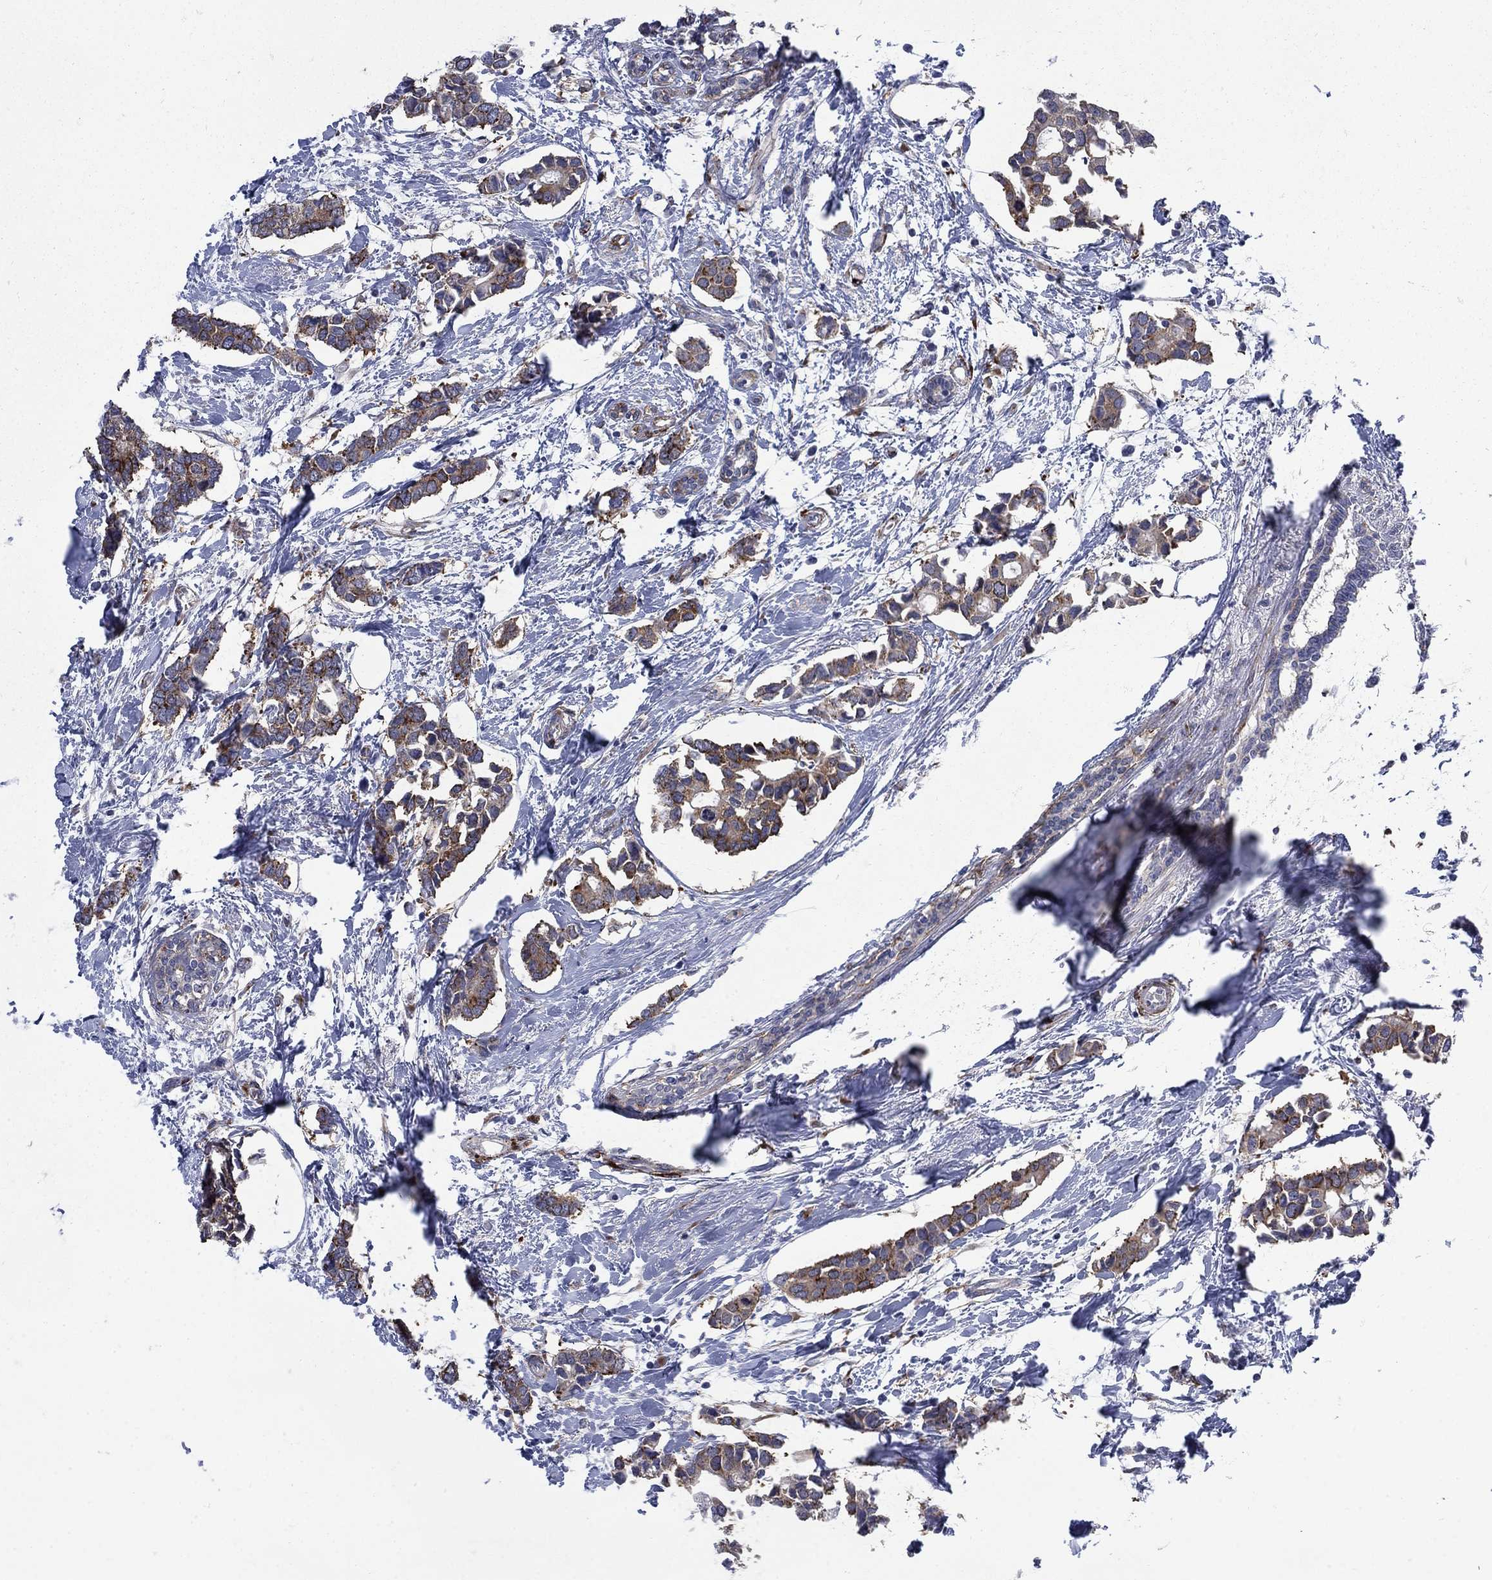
{"staining": {"intensity": "weak", "quantity": "25%-75%", "location": "cytoplasmic/membranous"}, "tissue": "breast cancer", "cell_type": "Tumor cells", "image_type": "cancer", "snomed": [{"axis": "morphology", "description": "Duct carcinoma"}, {"axis": "topography", "description": "Breast"}], "caption": "Immunohistochemical staining of human infiltrating ductal carcinoma (breast) reveals low levels of weak cytoplasmic/membranous protein expression in approximately 25%-75% of tumor cells. (brown staining indicates protein expression, while blue staining denotes nuclei).", "gene": "SEPTIN8", "patient": {"sex": "female", "age": 83}}